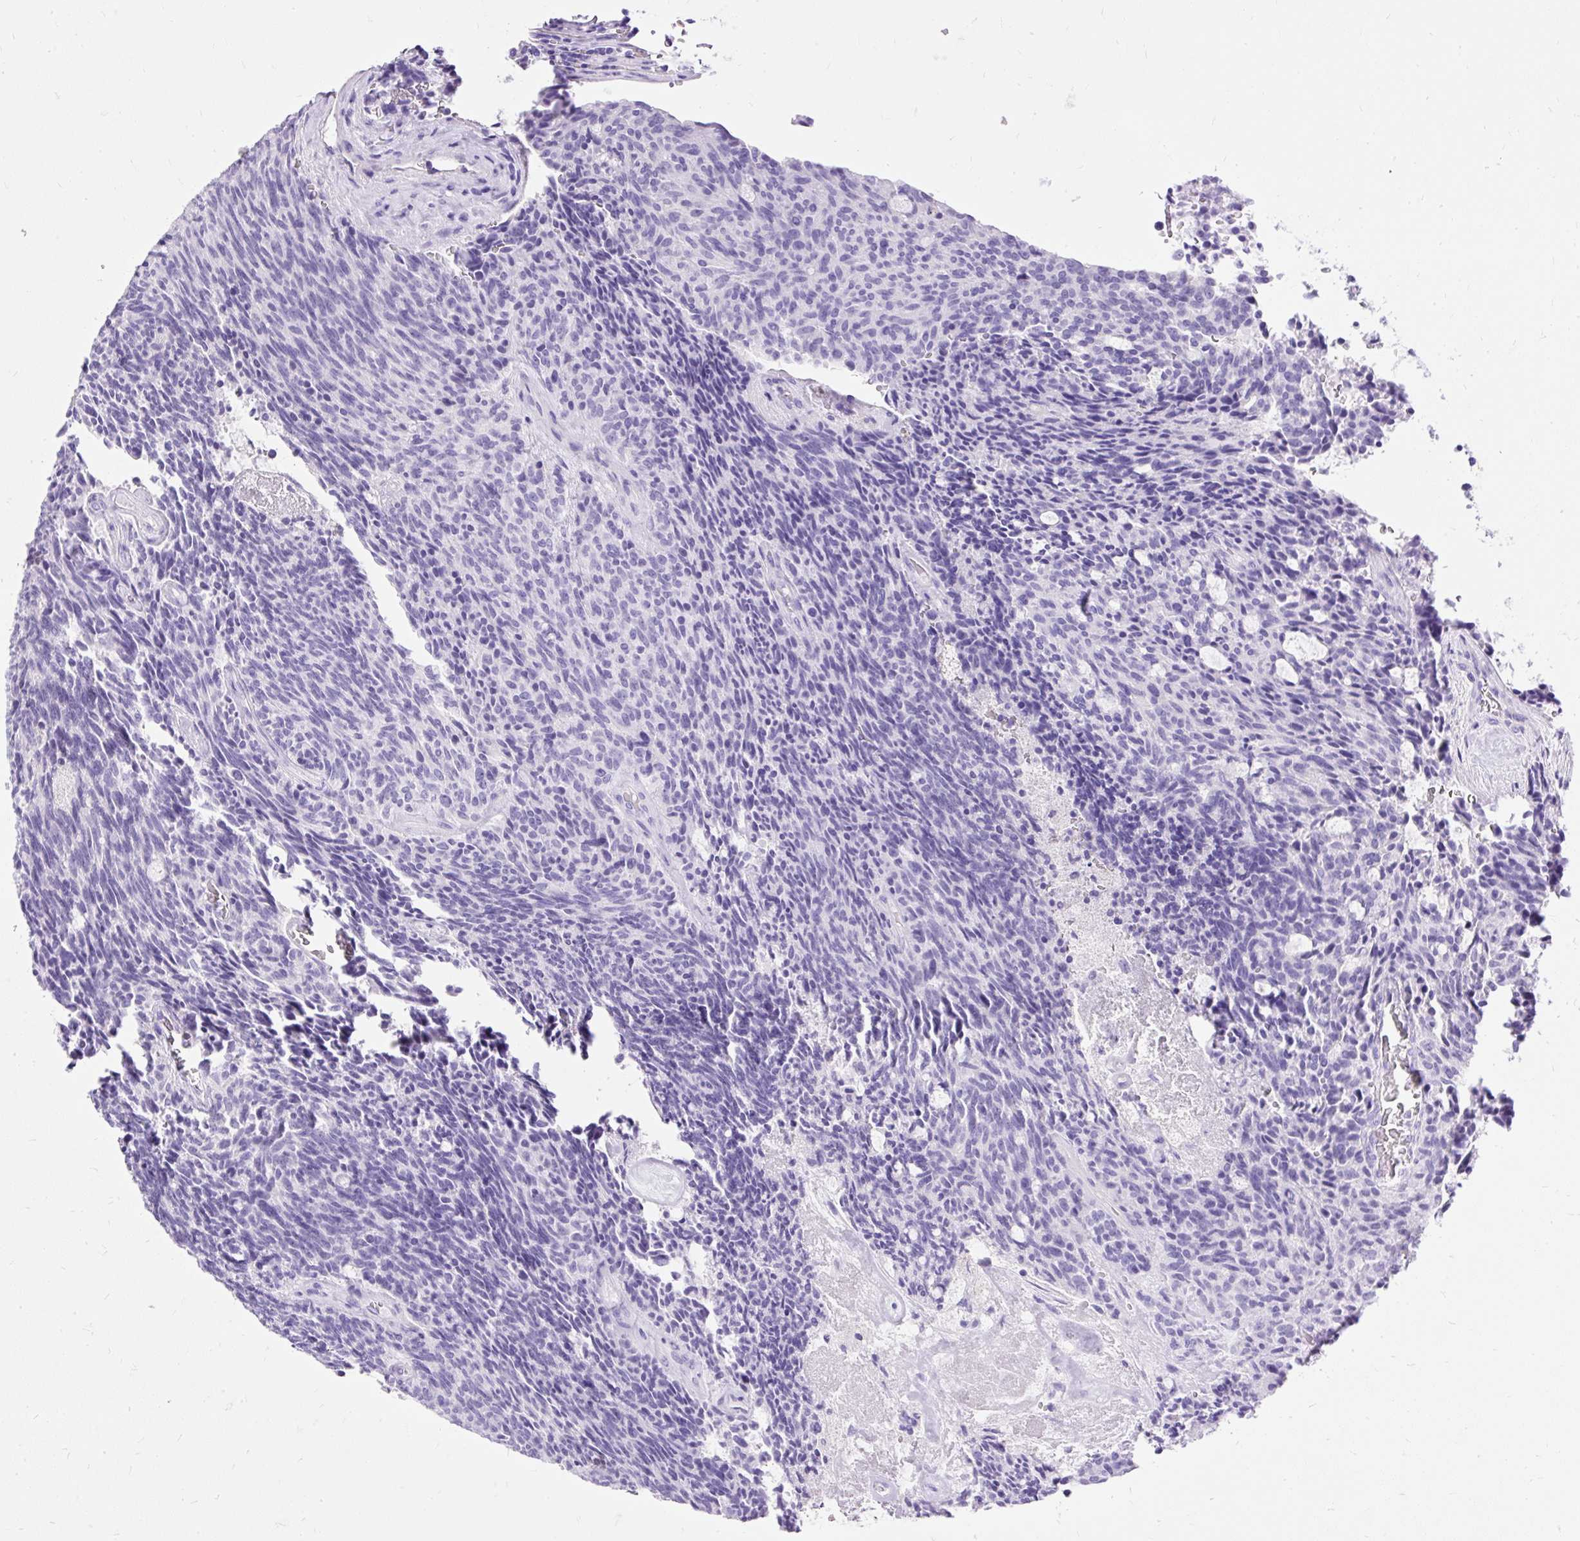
{"staining": {"intensity": "negative", "quantity": "none", "location": "none"}, "tissue": "carcinoid", "cell_type": "Tumor cells", "image_type": "cancer", "snomed": [{"axis": "morphology", "description": "Carcinoid, malignant, NOS"}, {"axis": "topography", "description": "Pancreas"}], "caption": "Malignant carcinoid was stained to show a protein in brown. There is no significant expression in tumor cells.", "gene": "HEY1", "patient": {"sex": "female", "age": 54}}